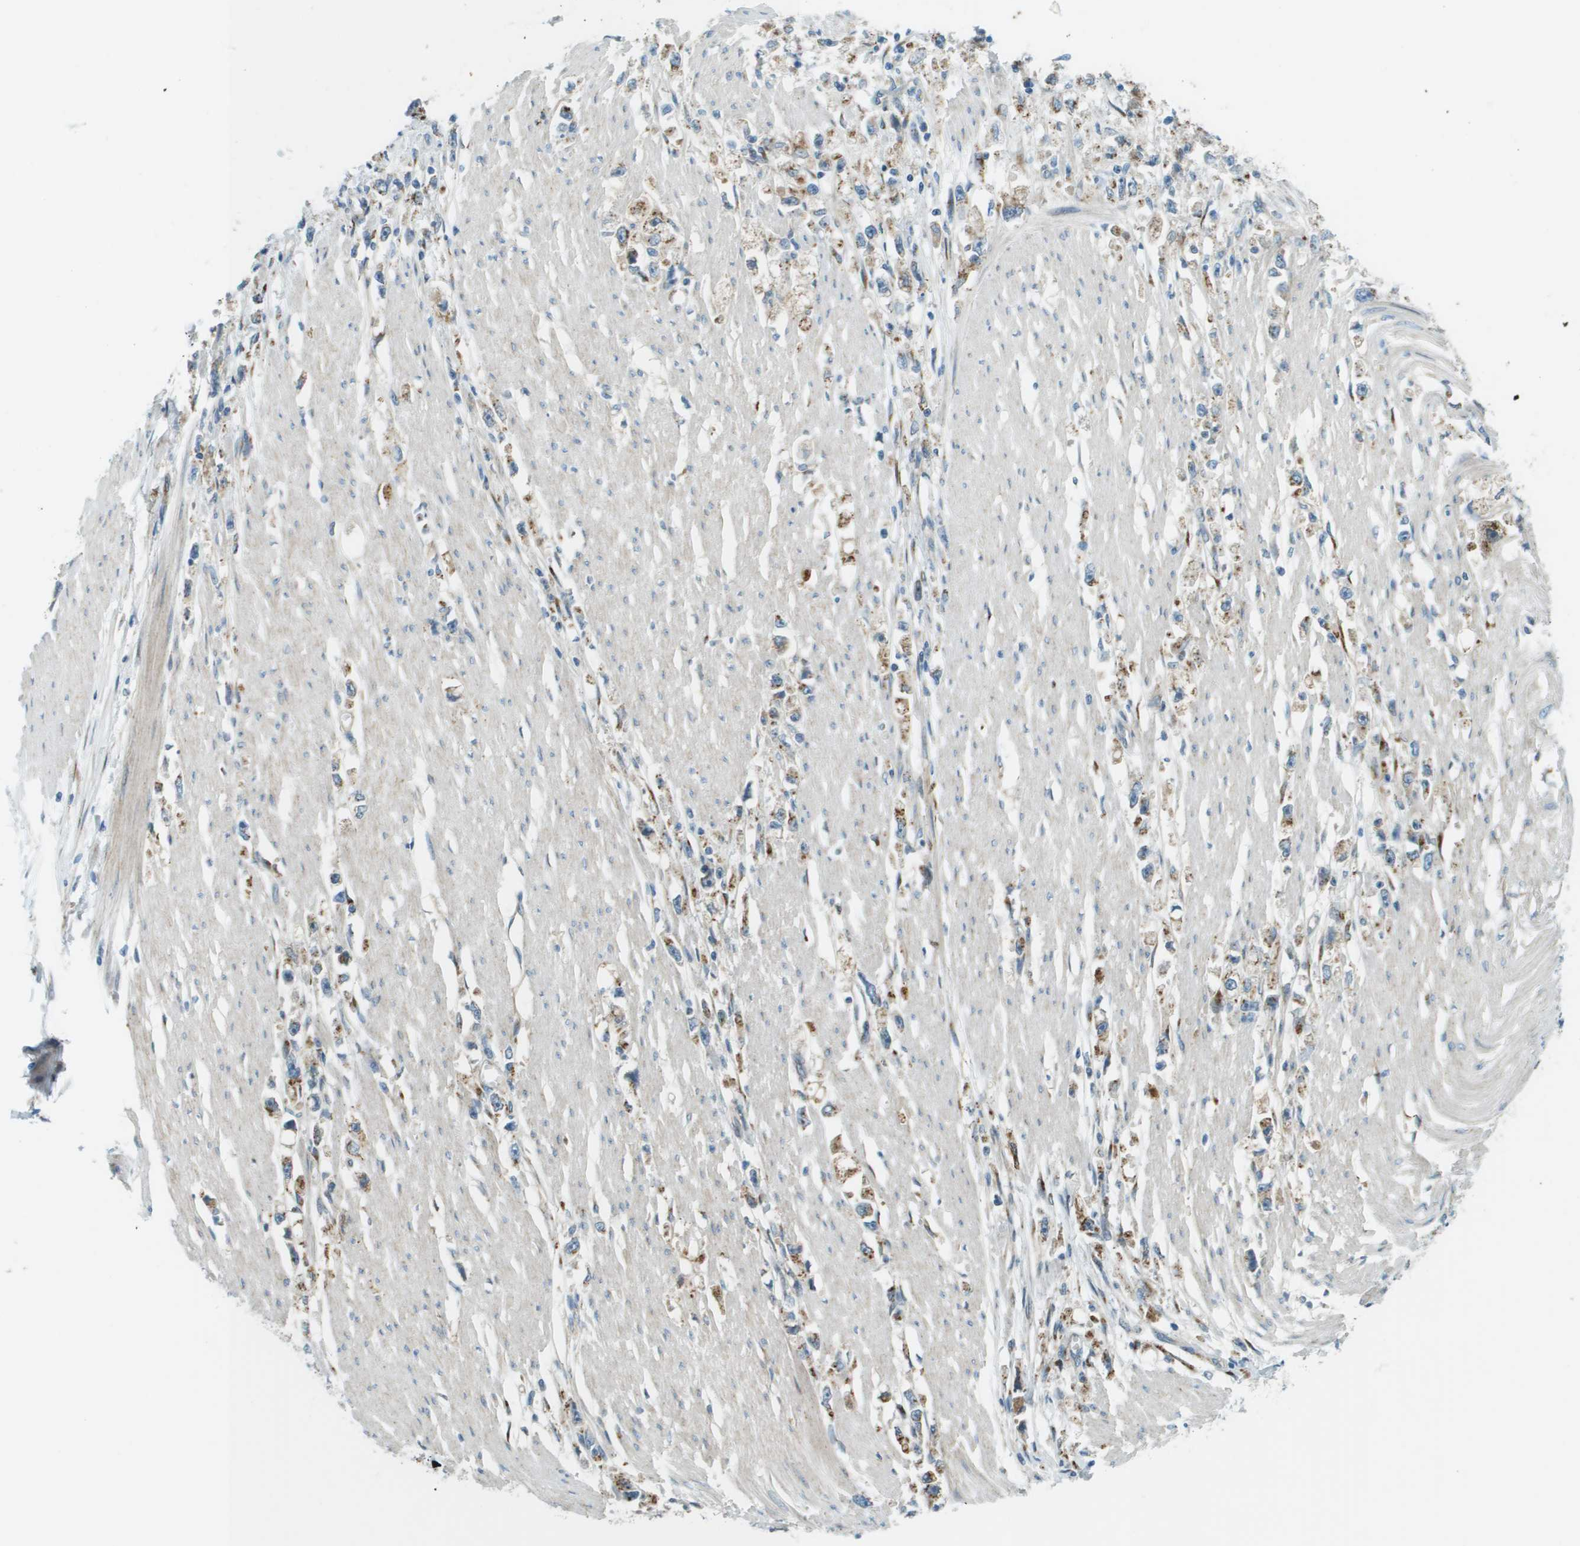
{"staining": {"intensity": "moderate", "quantity": ">75%", "location": "cytoplasmic/membranous"}, "tissue": "stomach cancer", "cell_type": "Tumor cells", "image_type": "cancer", "snomed": [{"axis": "morphology", "description": "Adenocarcinoma, NOS"}, {"axis": "topography", "description": "Stomach"}], "caption": "A medium amount of moderate cytoplasmic/membranous expression is seen in about >75% of tumor cells in stomach adenocarcinoma tissue.", "gene": "ACBD3", "patient": {"sex": "female", "age": 59}}